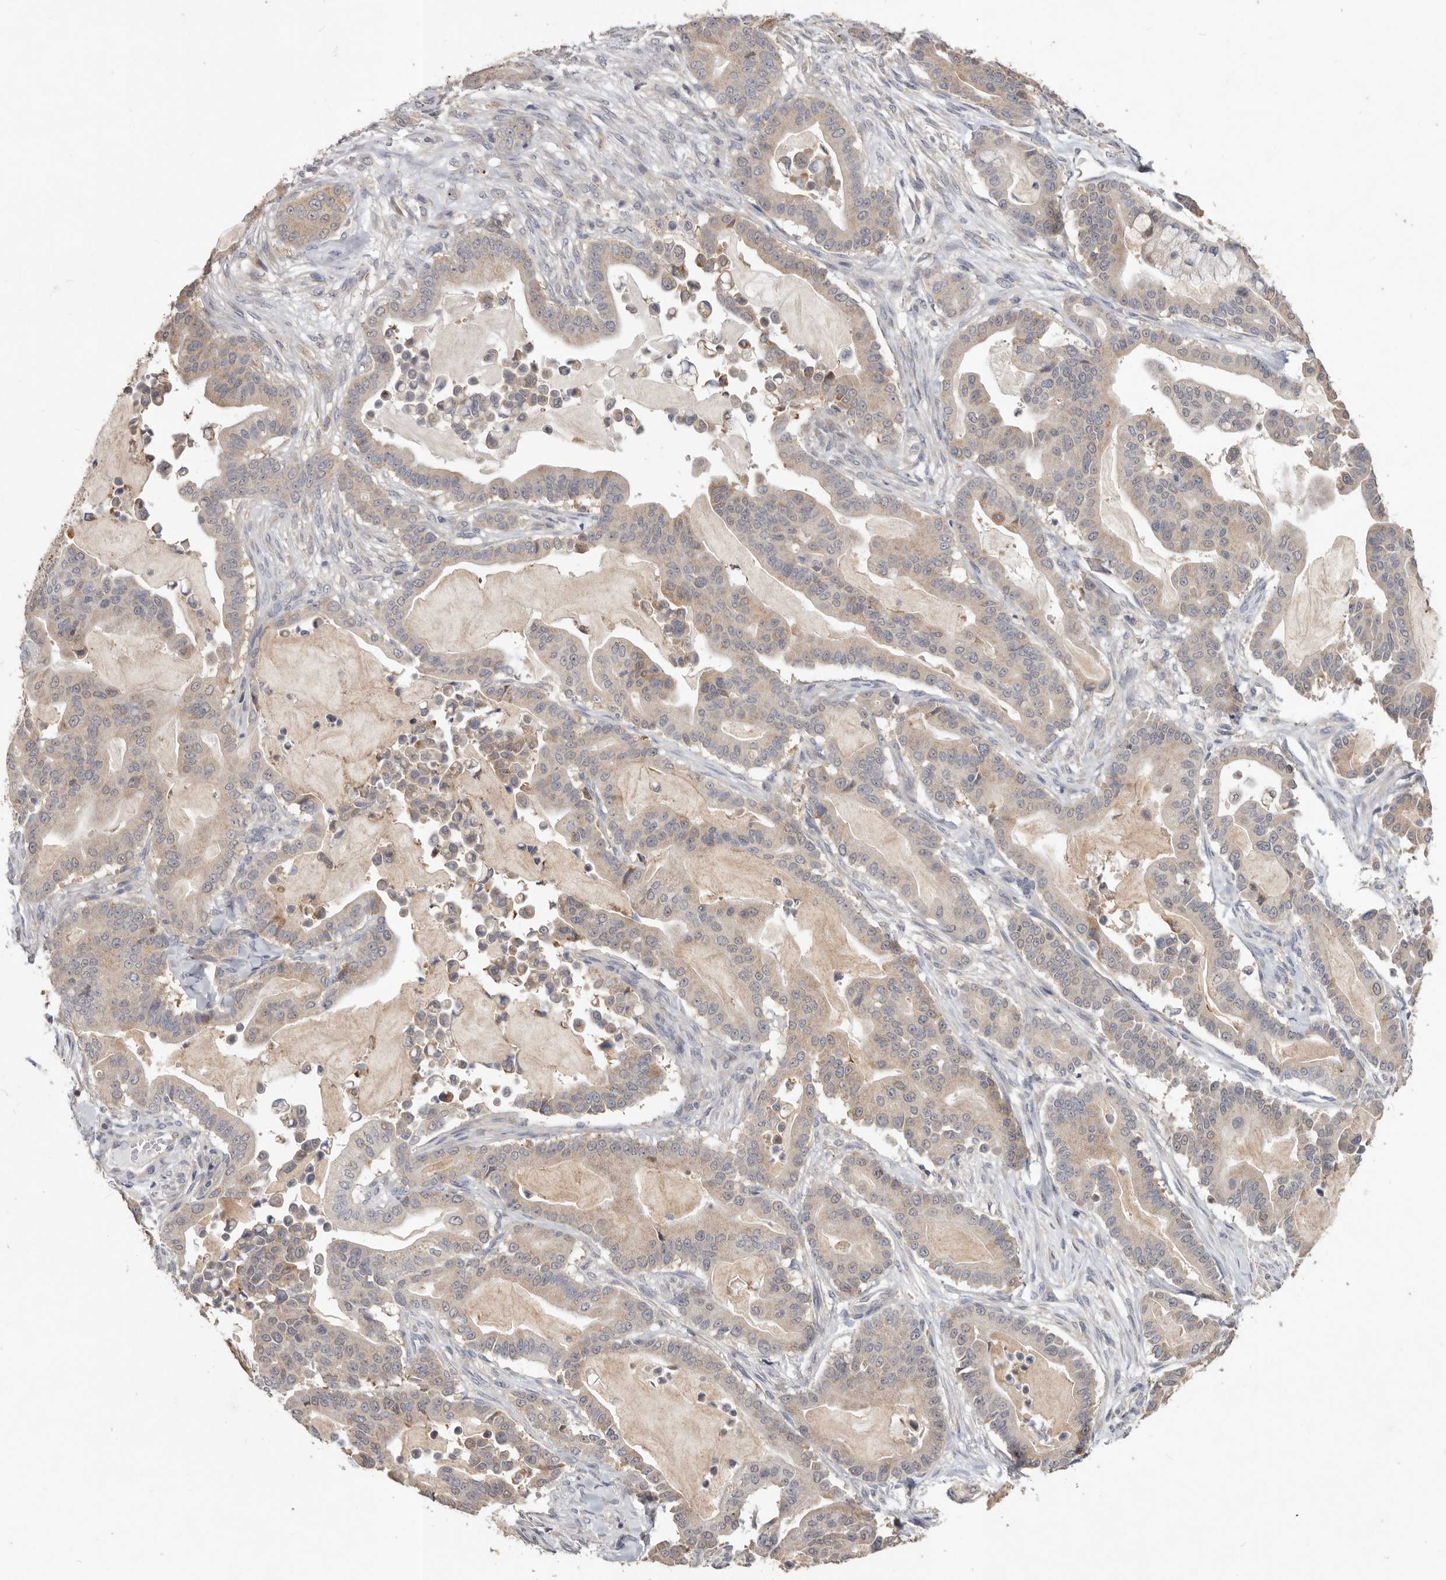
{"staining": {"intensity": "weak", "quantity": "25%-75%", "location": "cytoplasmic/membranous"}, "tissue": "pancreatic cancer", "cell_type": "Tumor cells", "image_type": "cancer", "snomed": [{"axis": "morphology", "description": "Adenocarcinoma, NOS"}, {"axis": "topography", "description": "Pancreas"}], "caption": "DAB immunohistochemical staining of pancreatic cancer demonstrates weak cytoplasmic/membranous protein staining in approximately 25%-75% of tumor cells.", "gene": "WDR77", "patient": {"sex": "male", "age": 63}}